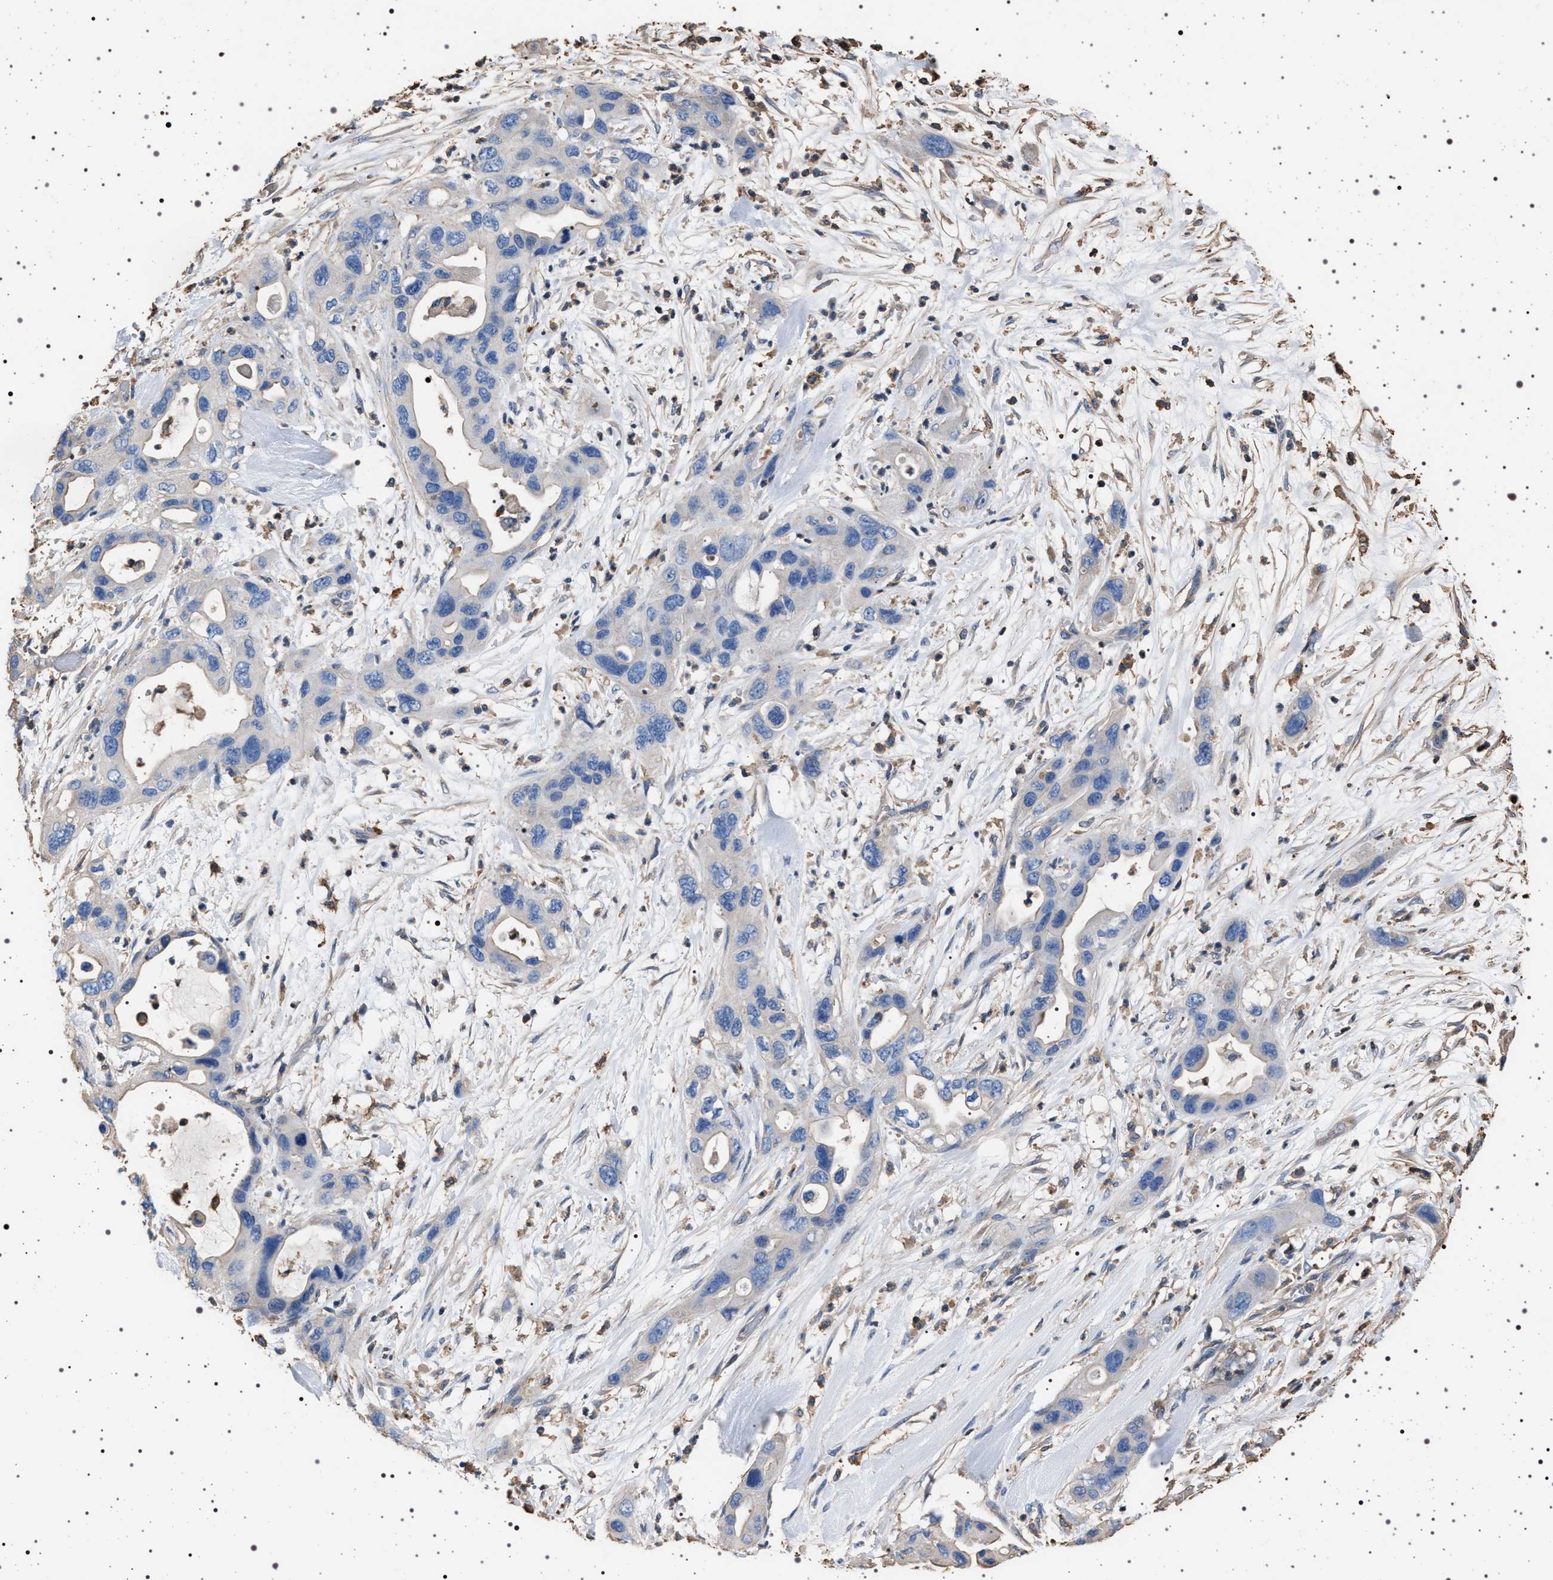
{"staining": {"intensity": "negative", "quantity": "none", "location": "none"}, "tissue": "pancreatic cancer", "cell_type": "Tumor cells", "image_type": "cancer", "snomed": [{"axis": "morphology", "description": "Adenocarcinoma, NOS"}, {"axis": "topography", "description": "Pancreas"}], "caption": "A photomicrograph of human pancreatic cancer is negative for staining in tumor cells.", "gene": "SMAP2", "patient": {"sex": "female", "age": 71}}